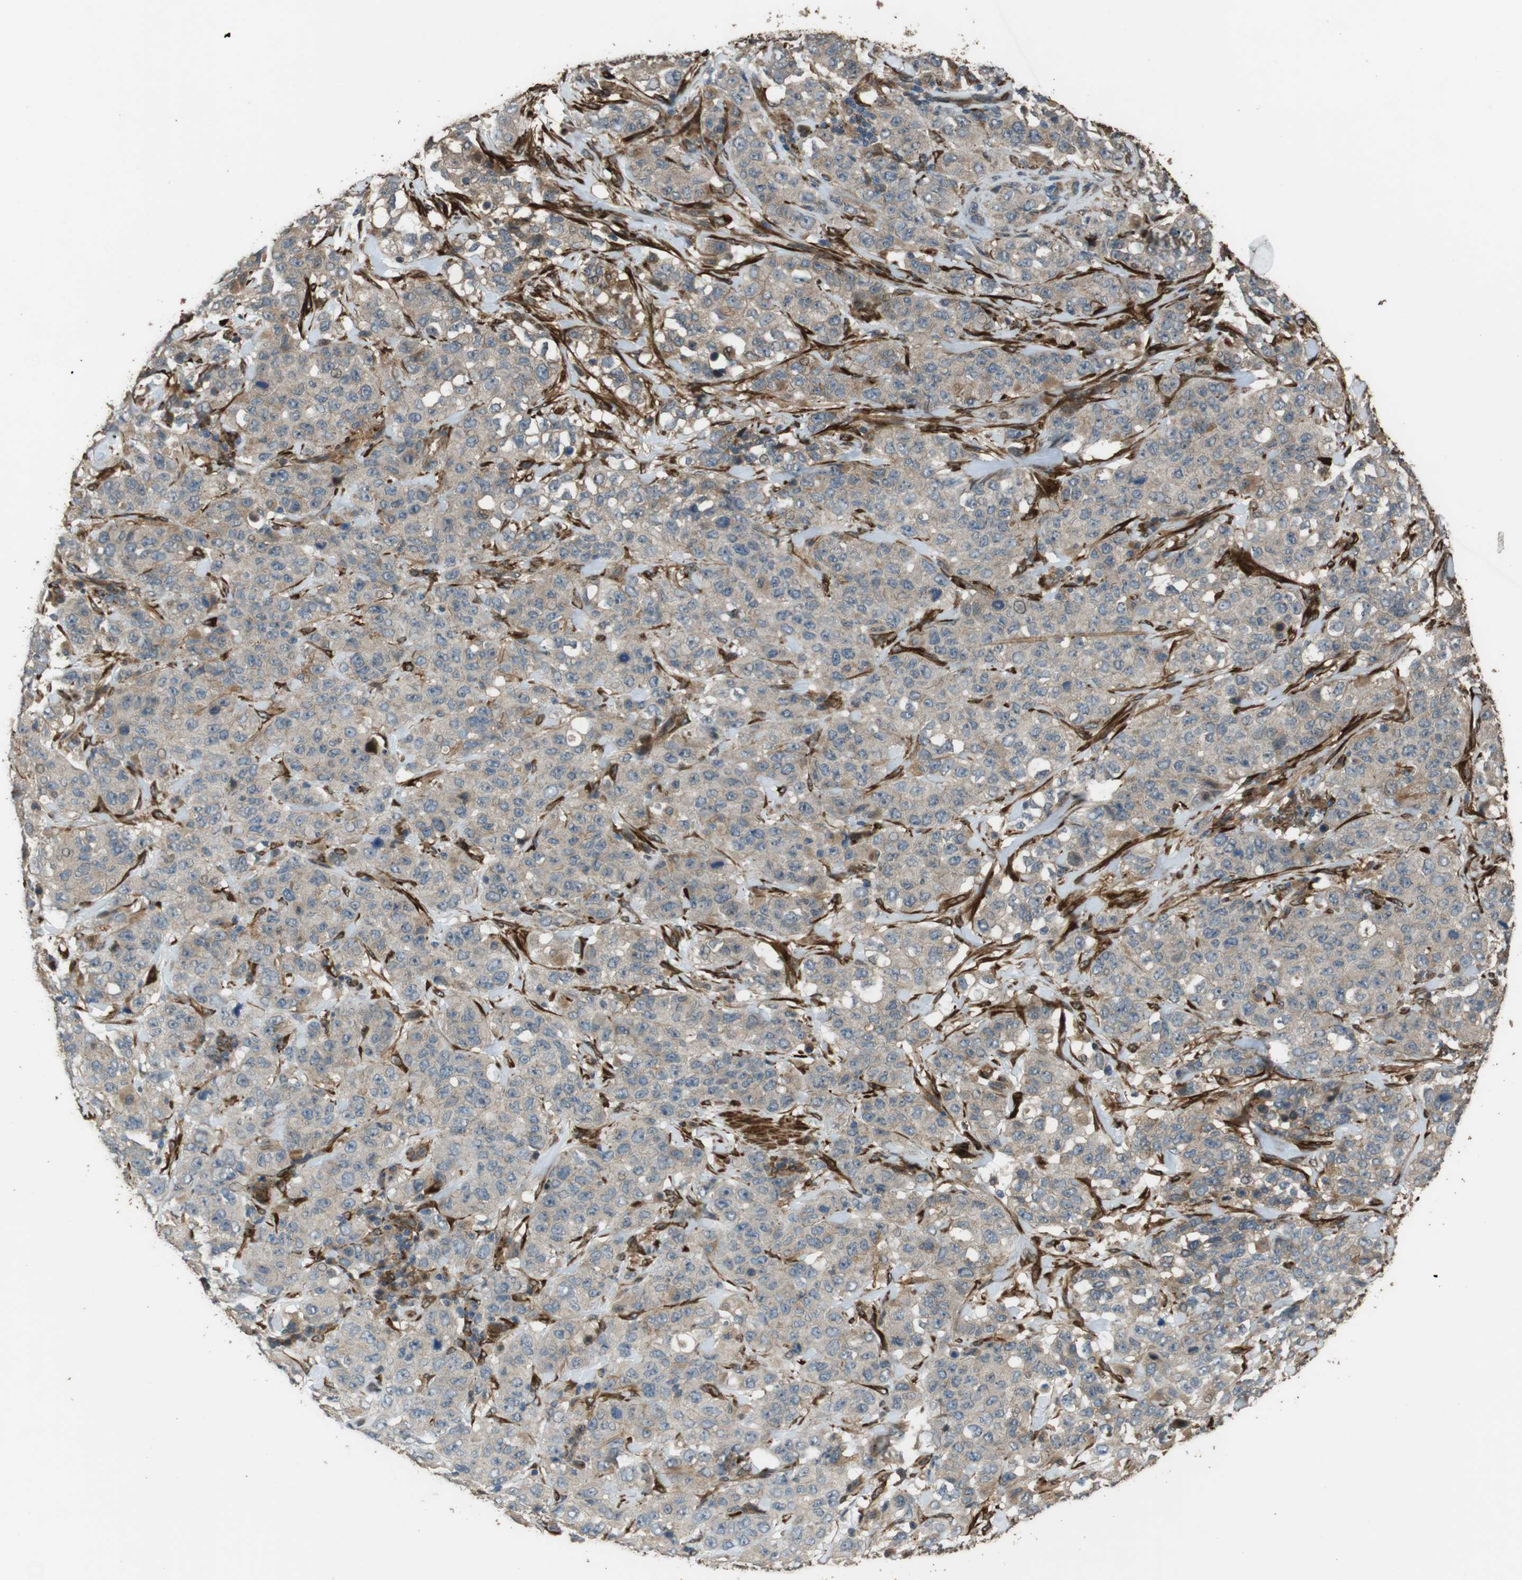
{"staining": {"intensity": "weak", "quantity": "25%-75%", "location": "cytoplasmic/membranous"}, "tissue": "stomach cancer", "cell_type": "Tumor cells", "image_type": "cancer", "snomed": [{"axis": "morphology", "description": "Adenocarcinoma, NOS"}, {"axis": "topography", "description": "Stomach"}], "caption": "Brown immunohistochemical staining in human stomach adenocarcinoma shows weak cytoplasmic/membranous expression in approximately 25%-75% of tumor cells. Nuclei are stained in blue.", "gene": "MSRB3", "patient": {"sex": "male", "age": 48}}